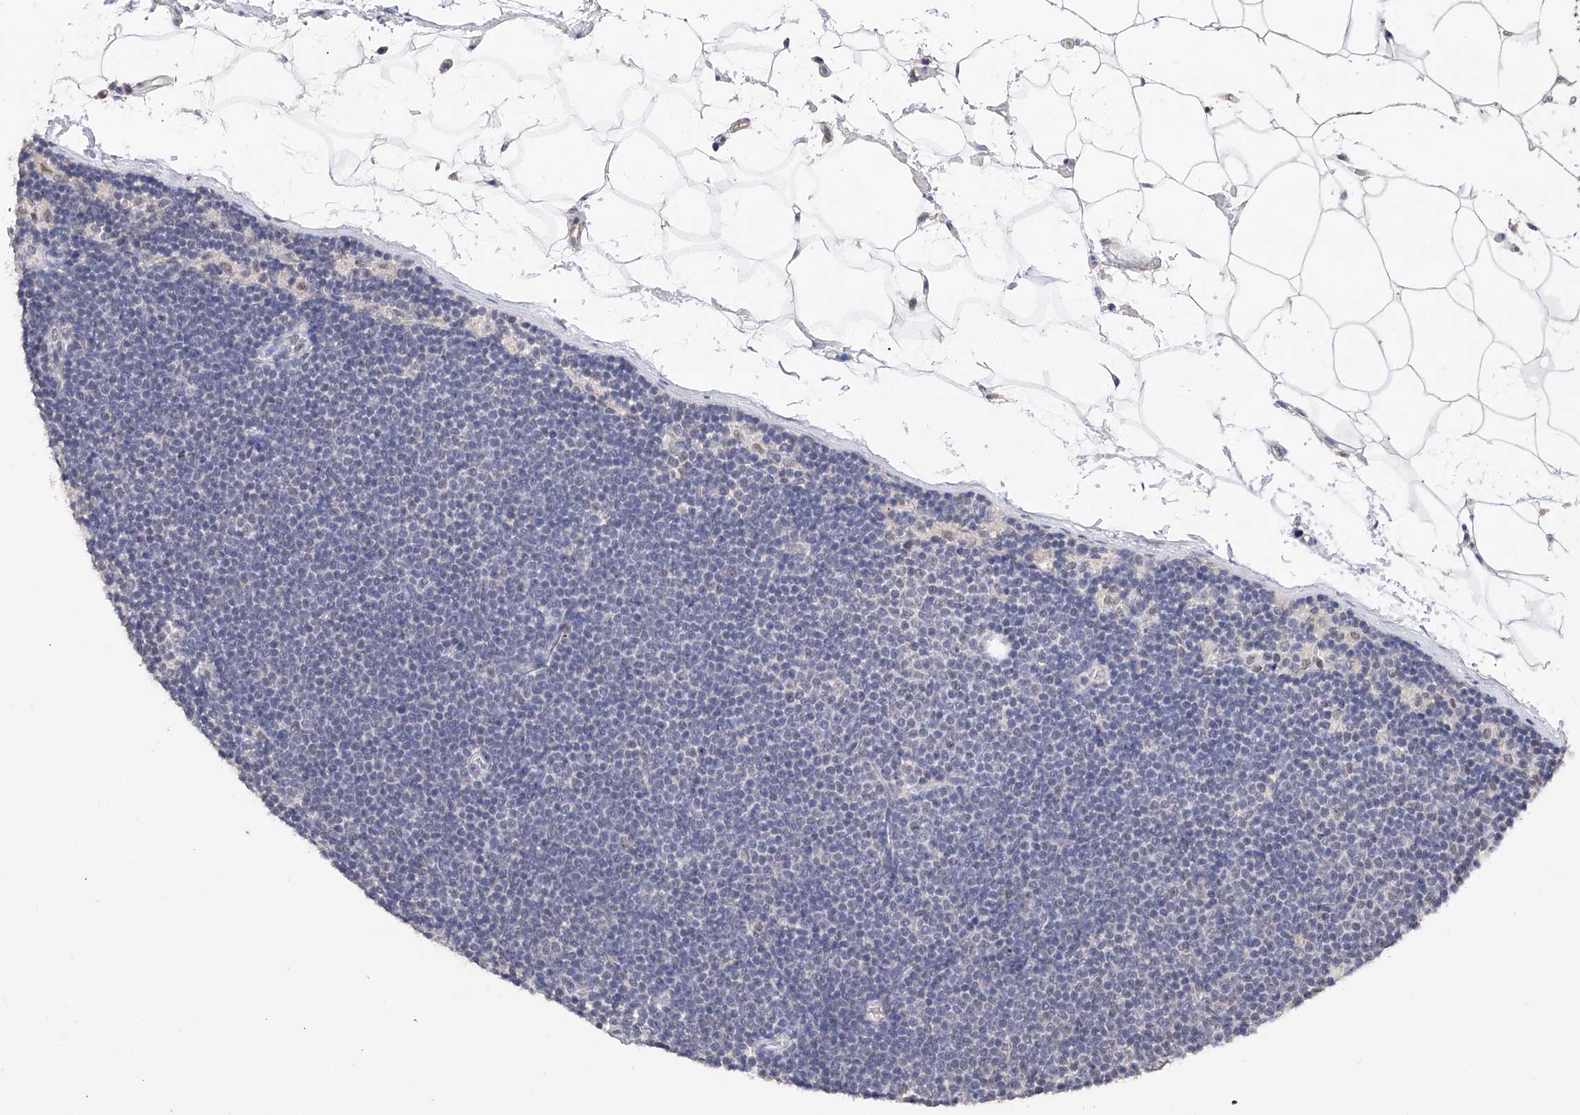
{"staining": {"intensity": "negative", "quantity": "none", "location": "none"}, "tissue": "lymphoma", "cell_type": "Tumor cells", "image_type": "cancer", "snomed": [{"axis": "morphology", "description": "Malignant lymphoma, non-Hodgkin's type, Low grade"}, {"axis": "topography", "description": "Lymph node"}], "caption": "An image of human lymphoma is negative for staining in tumor cells.", "gene": "DMAP1", "patient": {"sex": "female", "age": 53}}